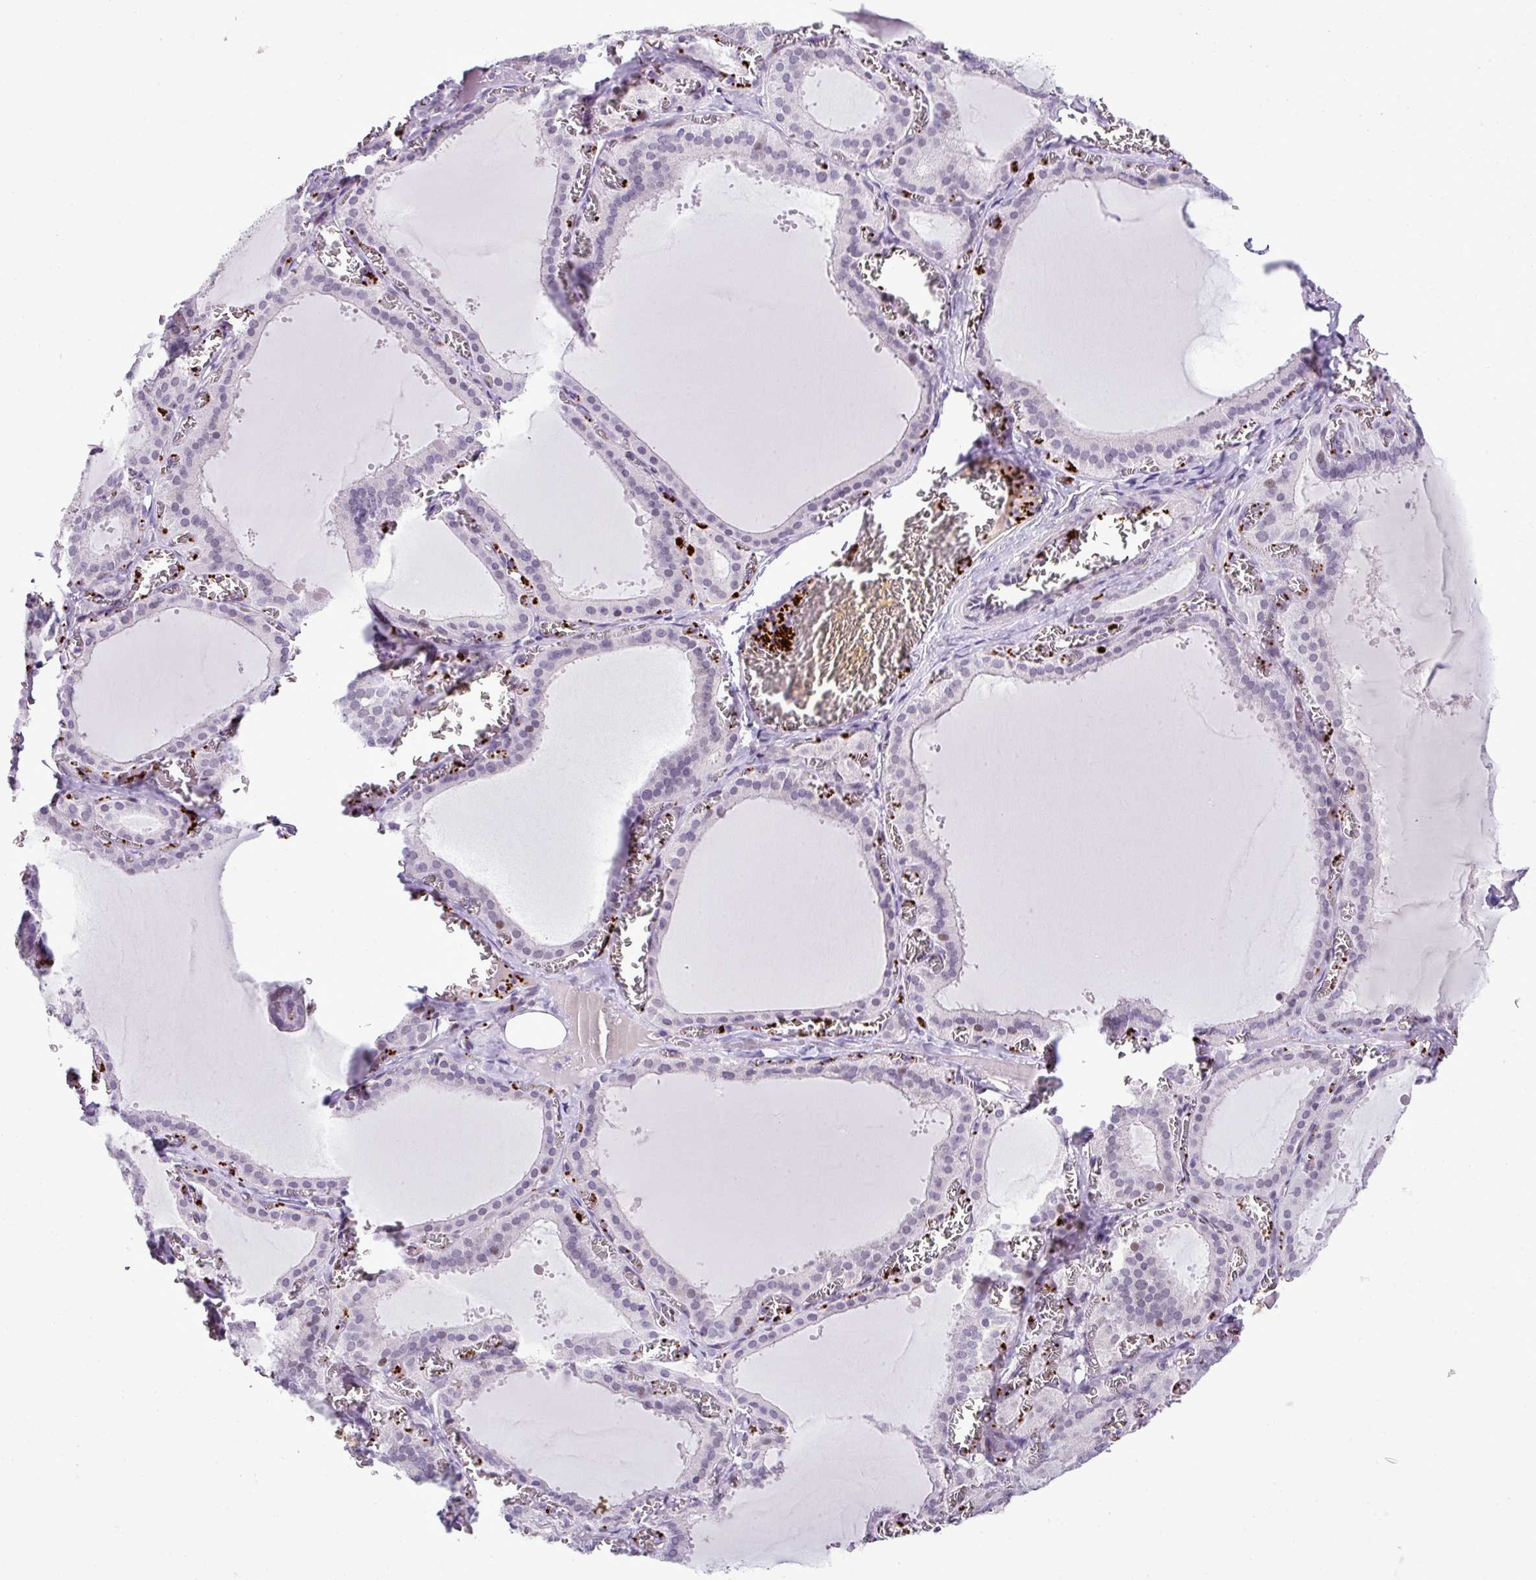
{"staining": {"intensity": "weak", "quantity": "25%-75%", "location": "nuclear"}, "tissue": "thyroid gland", "cell_type": "Glandular cells", "image_type": "normal", "snomed": [{"axis": "morphology", "description": "Normal tissue, NOS"}, {"axis": "topography", "description": "Thyroid gland"}], "caption": "Immunohistochemical staining of benign human thyroid gland displays 25%-75% levels of weak nuclear protein positivity in about 25%-75% of glandular cells. (DAB IHC with brightfield microscopy, high magnification).", "gene": "CMTM5", "patient": {"sex": "female", "age": 30}}